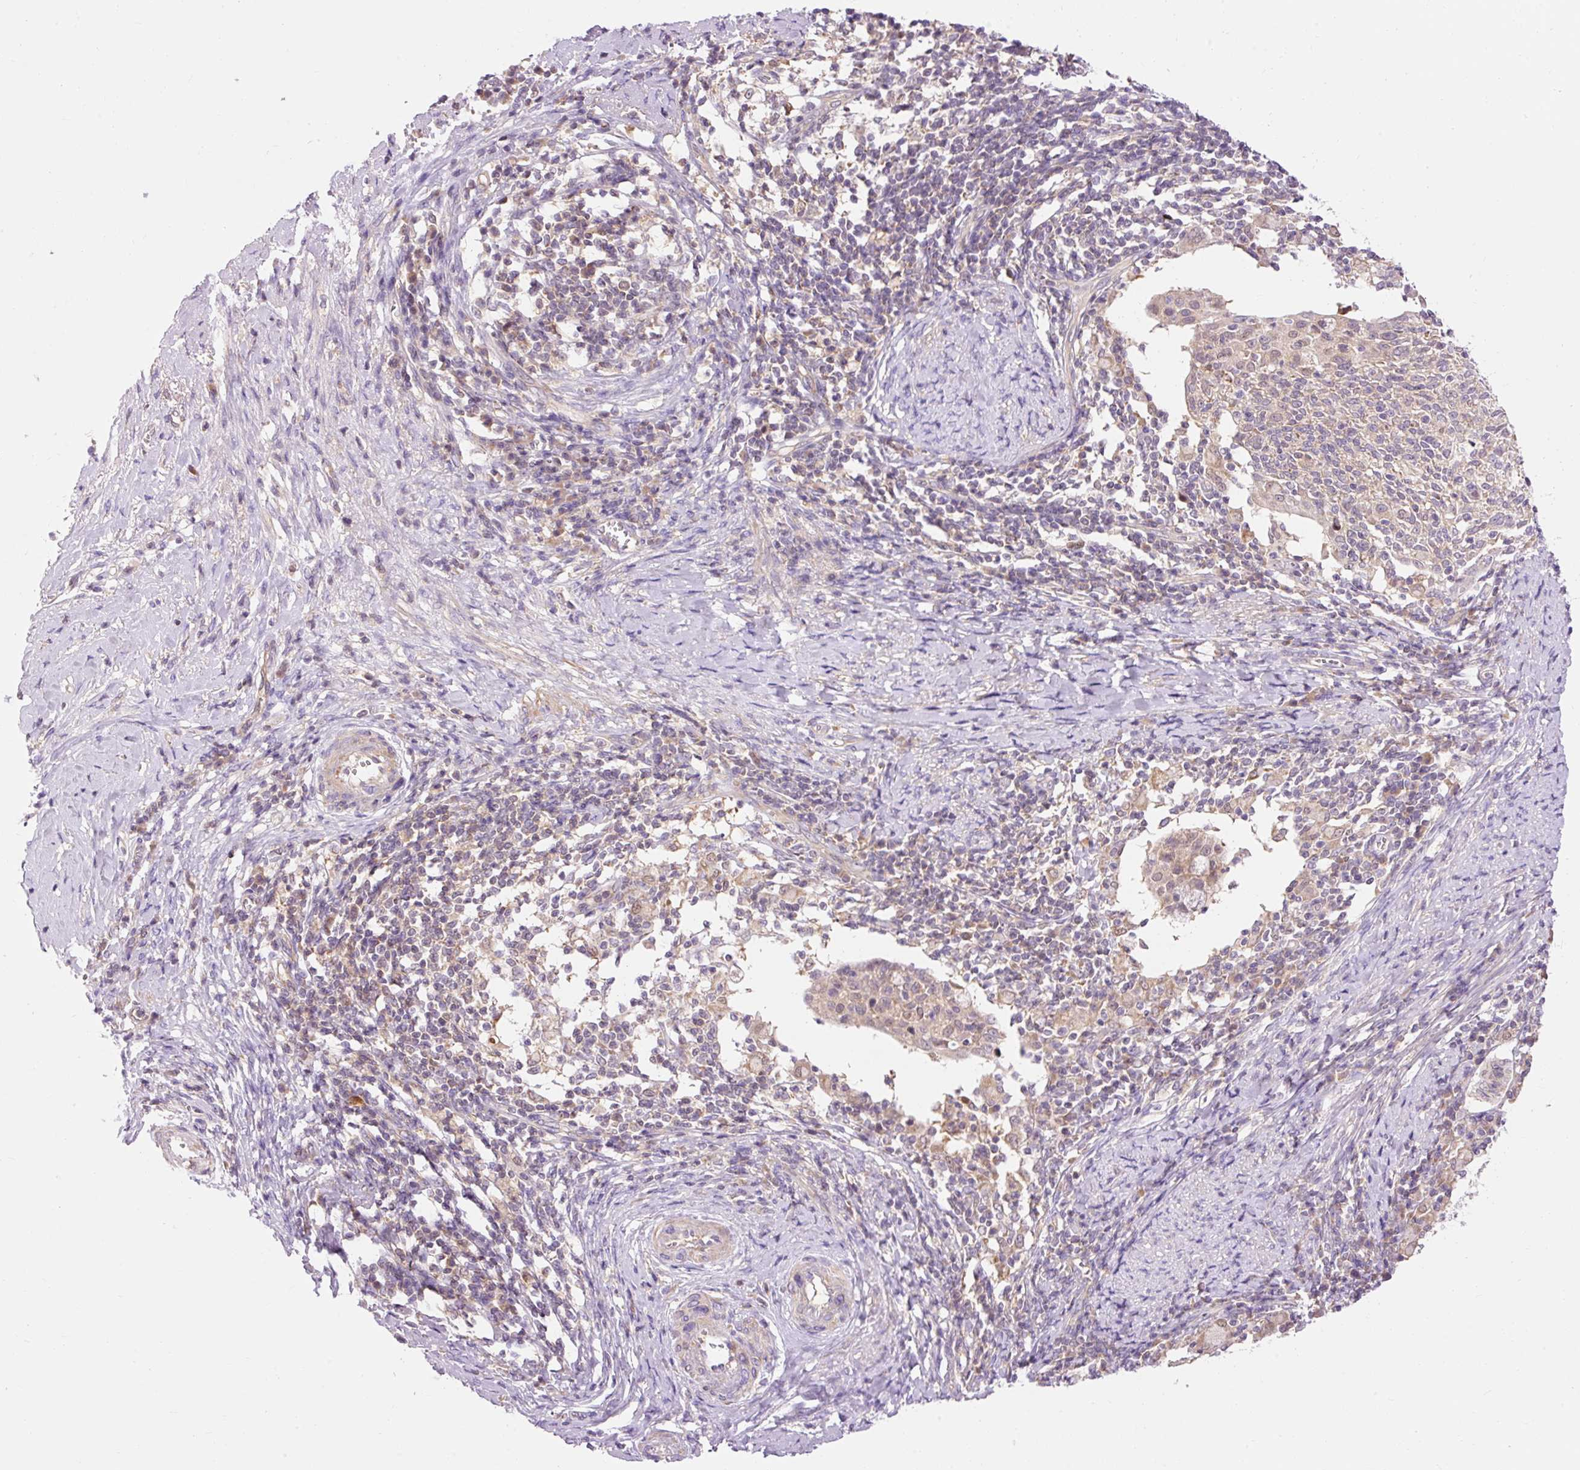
{"staining": {"intensity": "weak", "quantity": "<25%", "location": "nuclear"}, "tissue": "cervical cancer", "cell_type": "Tumor cells", "image_type": "cancer", "snomed": [{"axis": "morphology", "description": "Squamous cell carcinoma, NOS"}, {"axis": "topography", "description": "Cervix"}], "caption": "Immunohistochemical staining of human cervical cancer shows no significant staining in tumor cells.", "gene": "IMMT", "patient": {"sex": "female", "age": 52}}